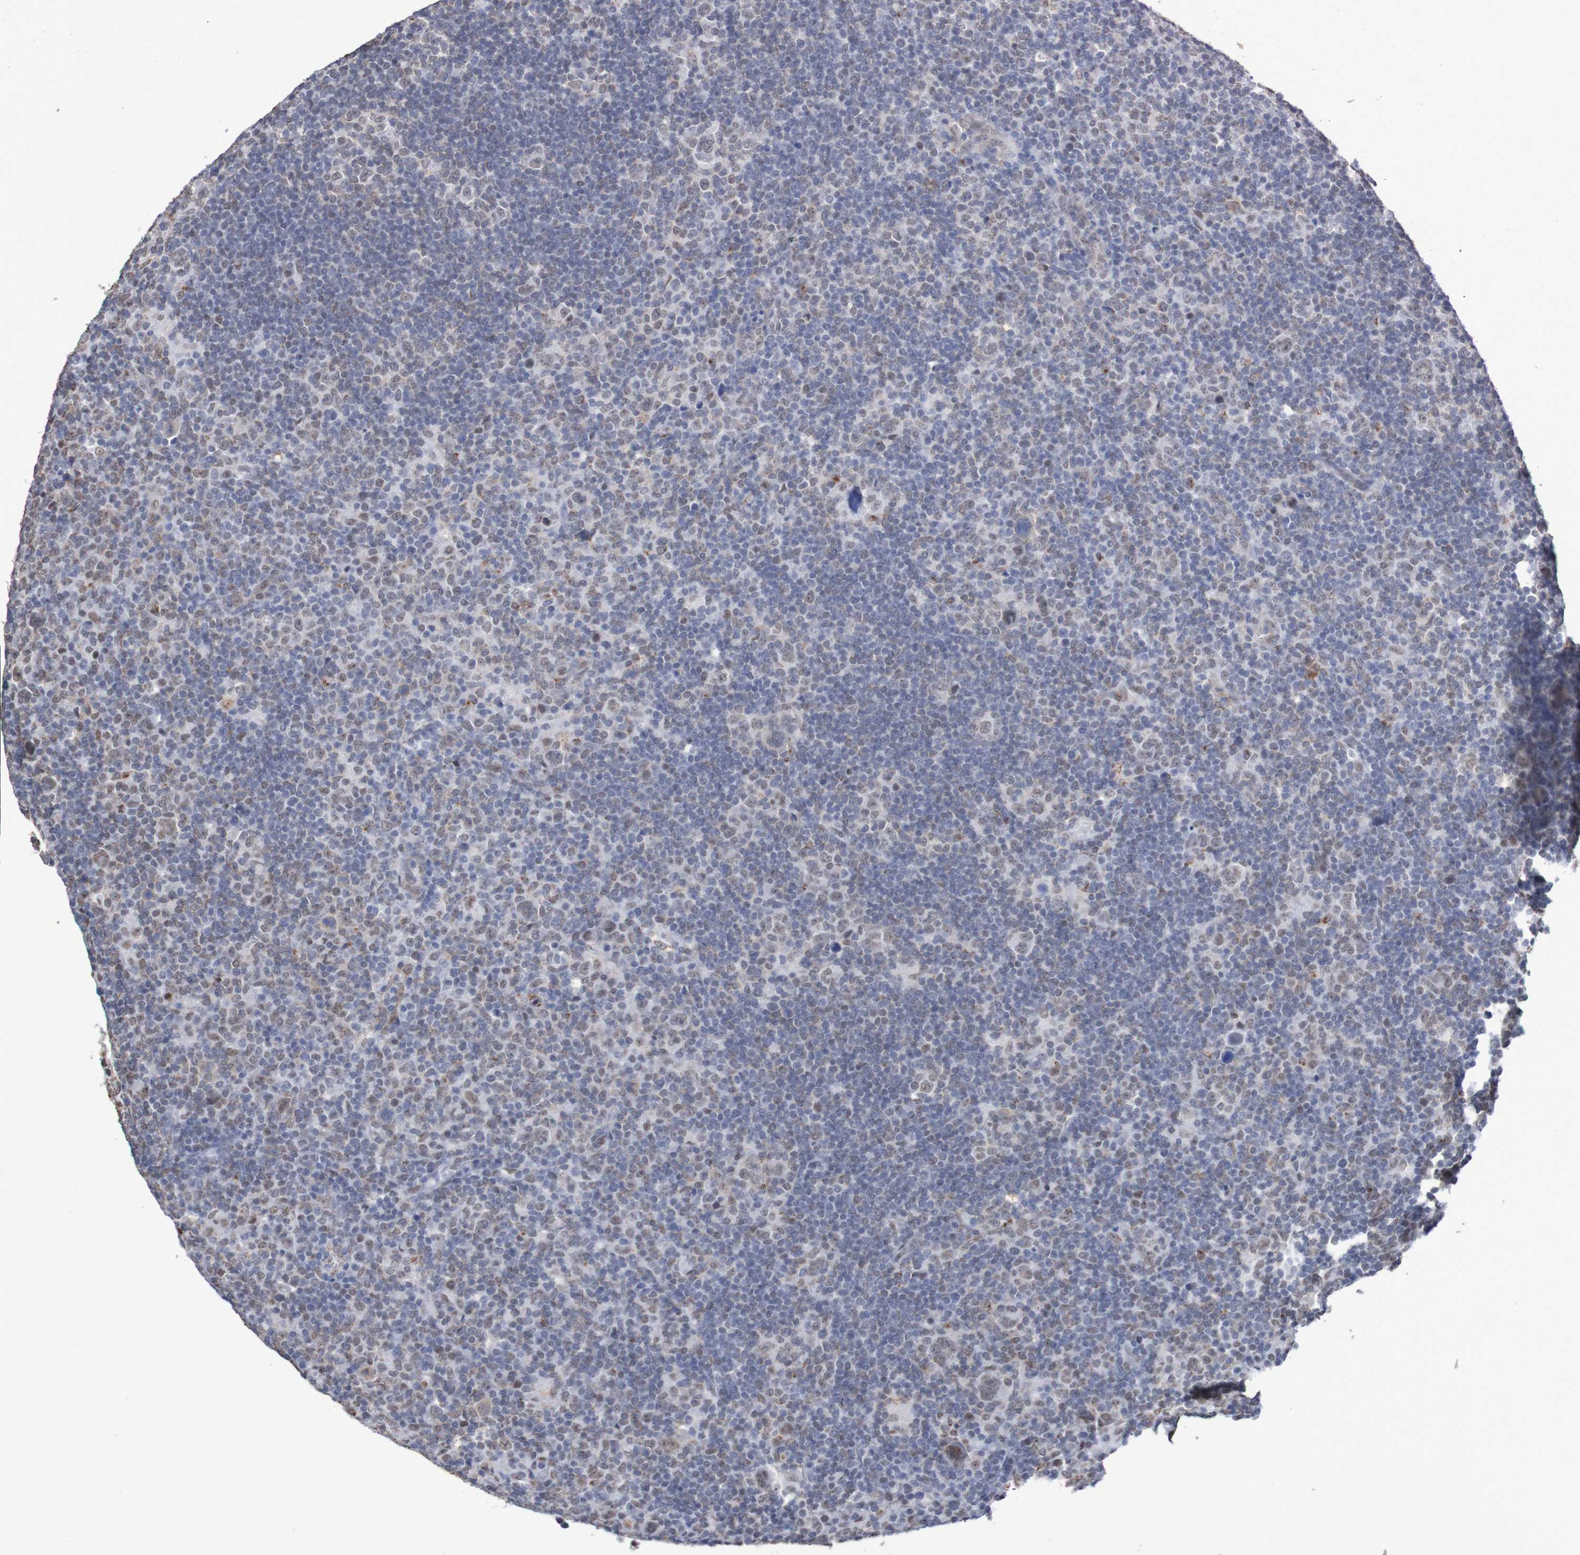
{"staining": {"intensity": "weak", "quantity": ">75%", "location": "nuclear"}, "tissue": "lymphoma", "cell_type": "Tumor cells", "image_type": "cancer", "snomed": [{"axis": "morphology", "description": "Hodgkin's disease, NOS"}, {"axis": "topography", "description": "Lymph node"}], "caption": "A brown stain shows weak nuclear positivity of a protein in human Hodgkin's disease tumor cells. (Brightfield microscopy of DAB IHC at high magnification).", "gene": "MRTFB", "patient": {"sex": "female", "age": 57}}